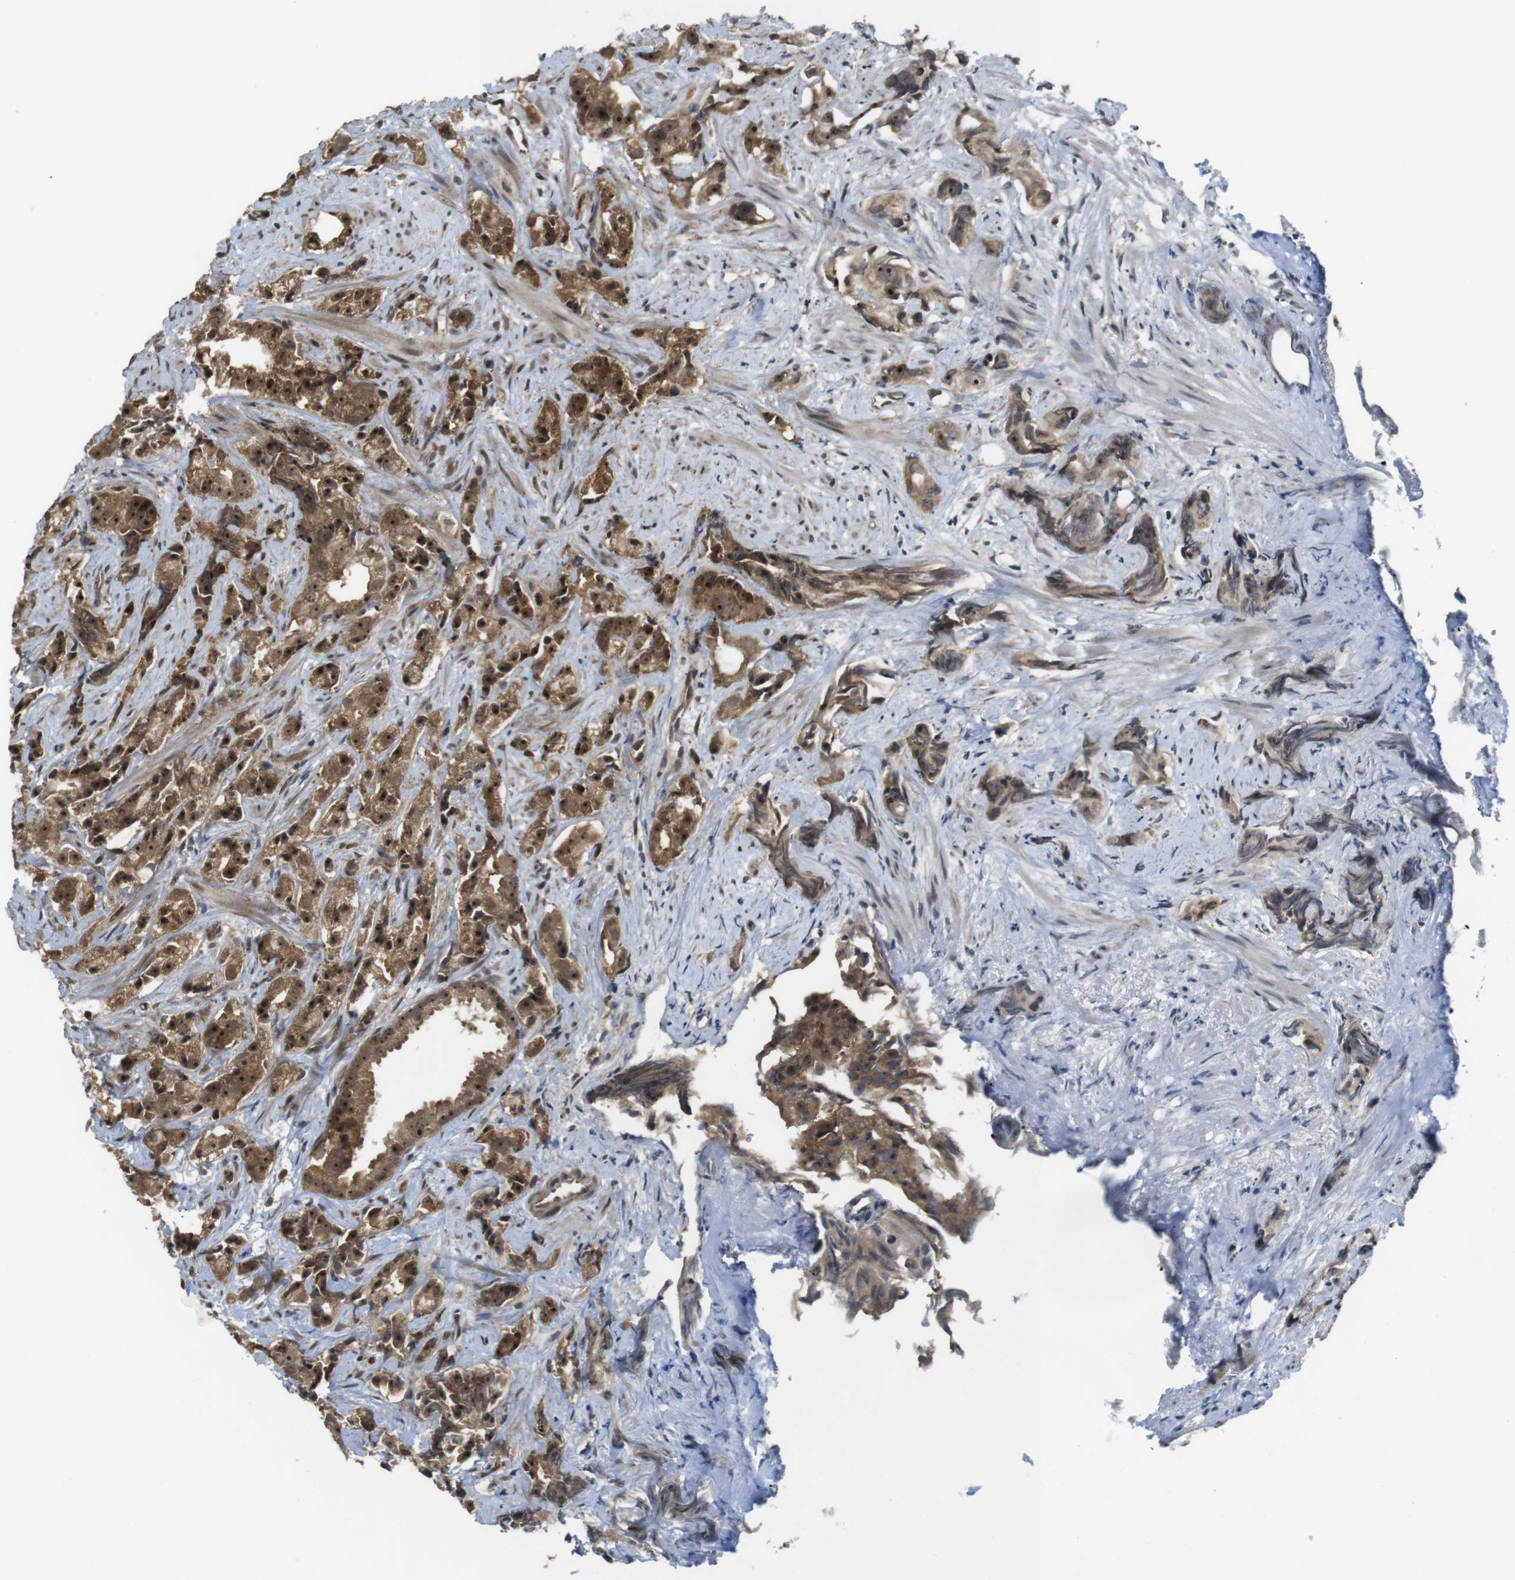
{"staining": {"intensity": "moderate", "quantity": ">75%", "location": "cytoplasmic/membranous,nuclear"}, "tissue": "prostate cancer", "cell_type": "Tumor cells", "image_type": "cancer", "snomed": [{"axis": "morphology", "description": "Adenocarcinoma, Low grade"}, {"axis": "topography", "description": "Prostate"}], "caption": "Tumor cells show moderate cytoplasmic/membranous and nuclear expression in about >75% of cells in prostate cancer.", "gene": "CC2D1A", "patient": {"sex": "male", "age": 89}}